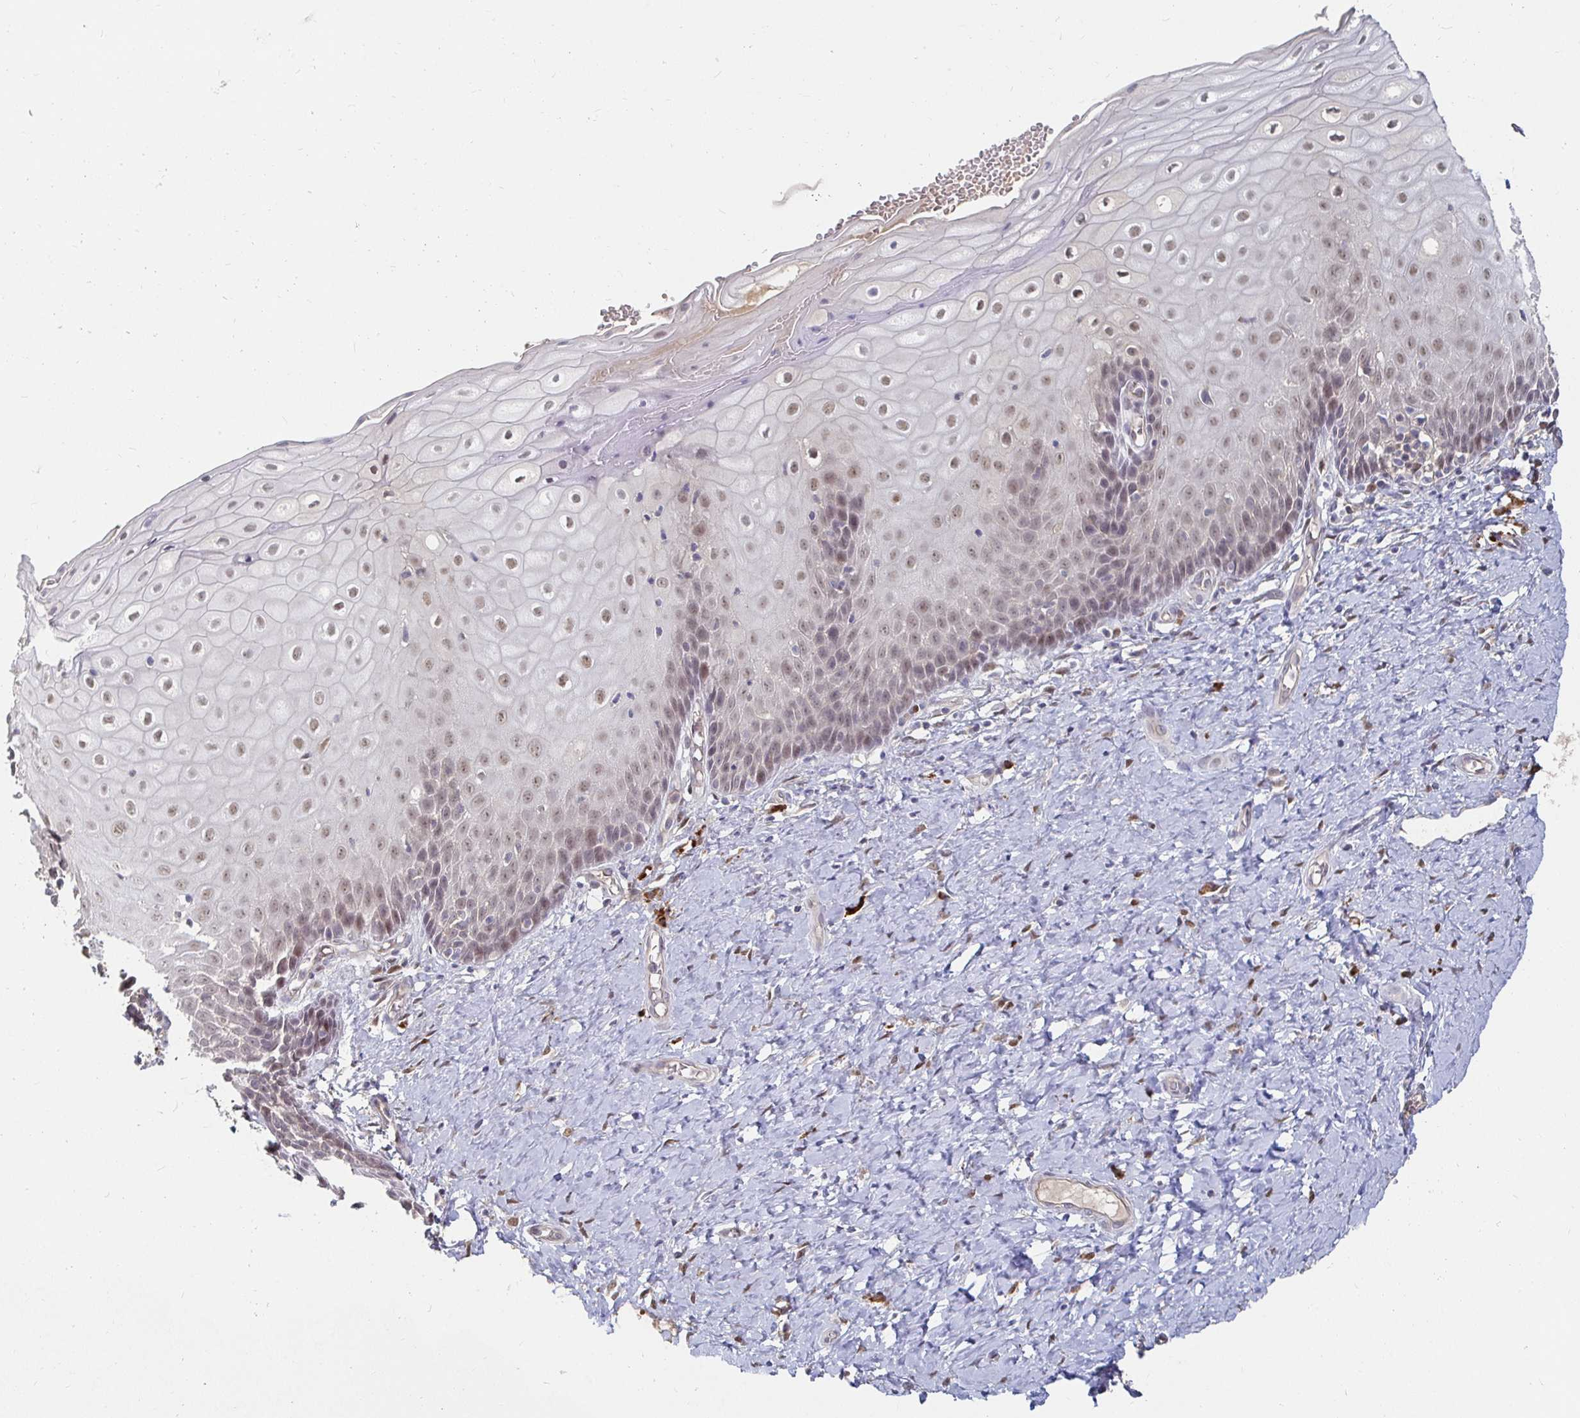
{"staining": {"intensity": "moderate", "quantity": ">75%", "location": "nuclear"}, "tissue": "cervix", "cell_type": "Glandular cells", "image_type": "normal", "snomed": [{"axis": "morphology", "description": "Normal tissue, NOS"}, {"axis": "topography", "description": "Cervix"}], "caption": "This is a micrograph of immunohistochemistry staining of unremarkable cervix, which shows moderate positivity in the nuclear of glandular cells.", "gene": "MEIS1", "patient": {"sex": "female", "age": 37}}